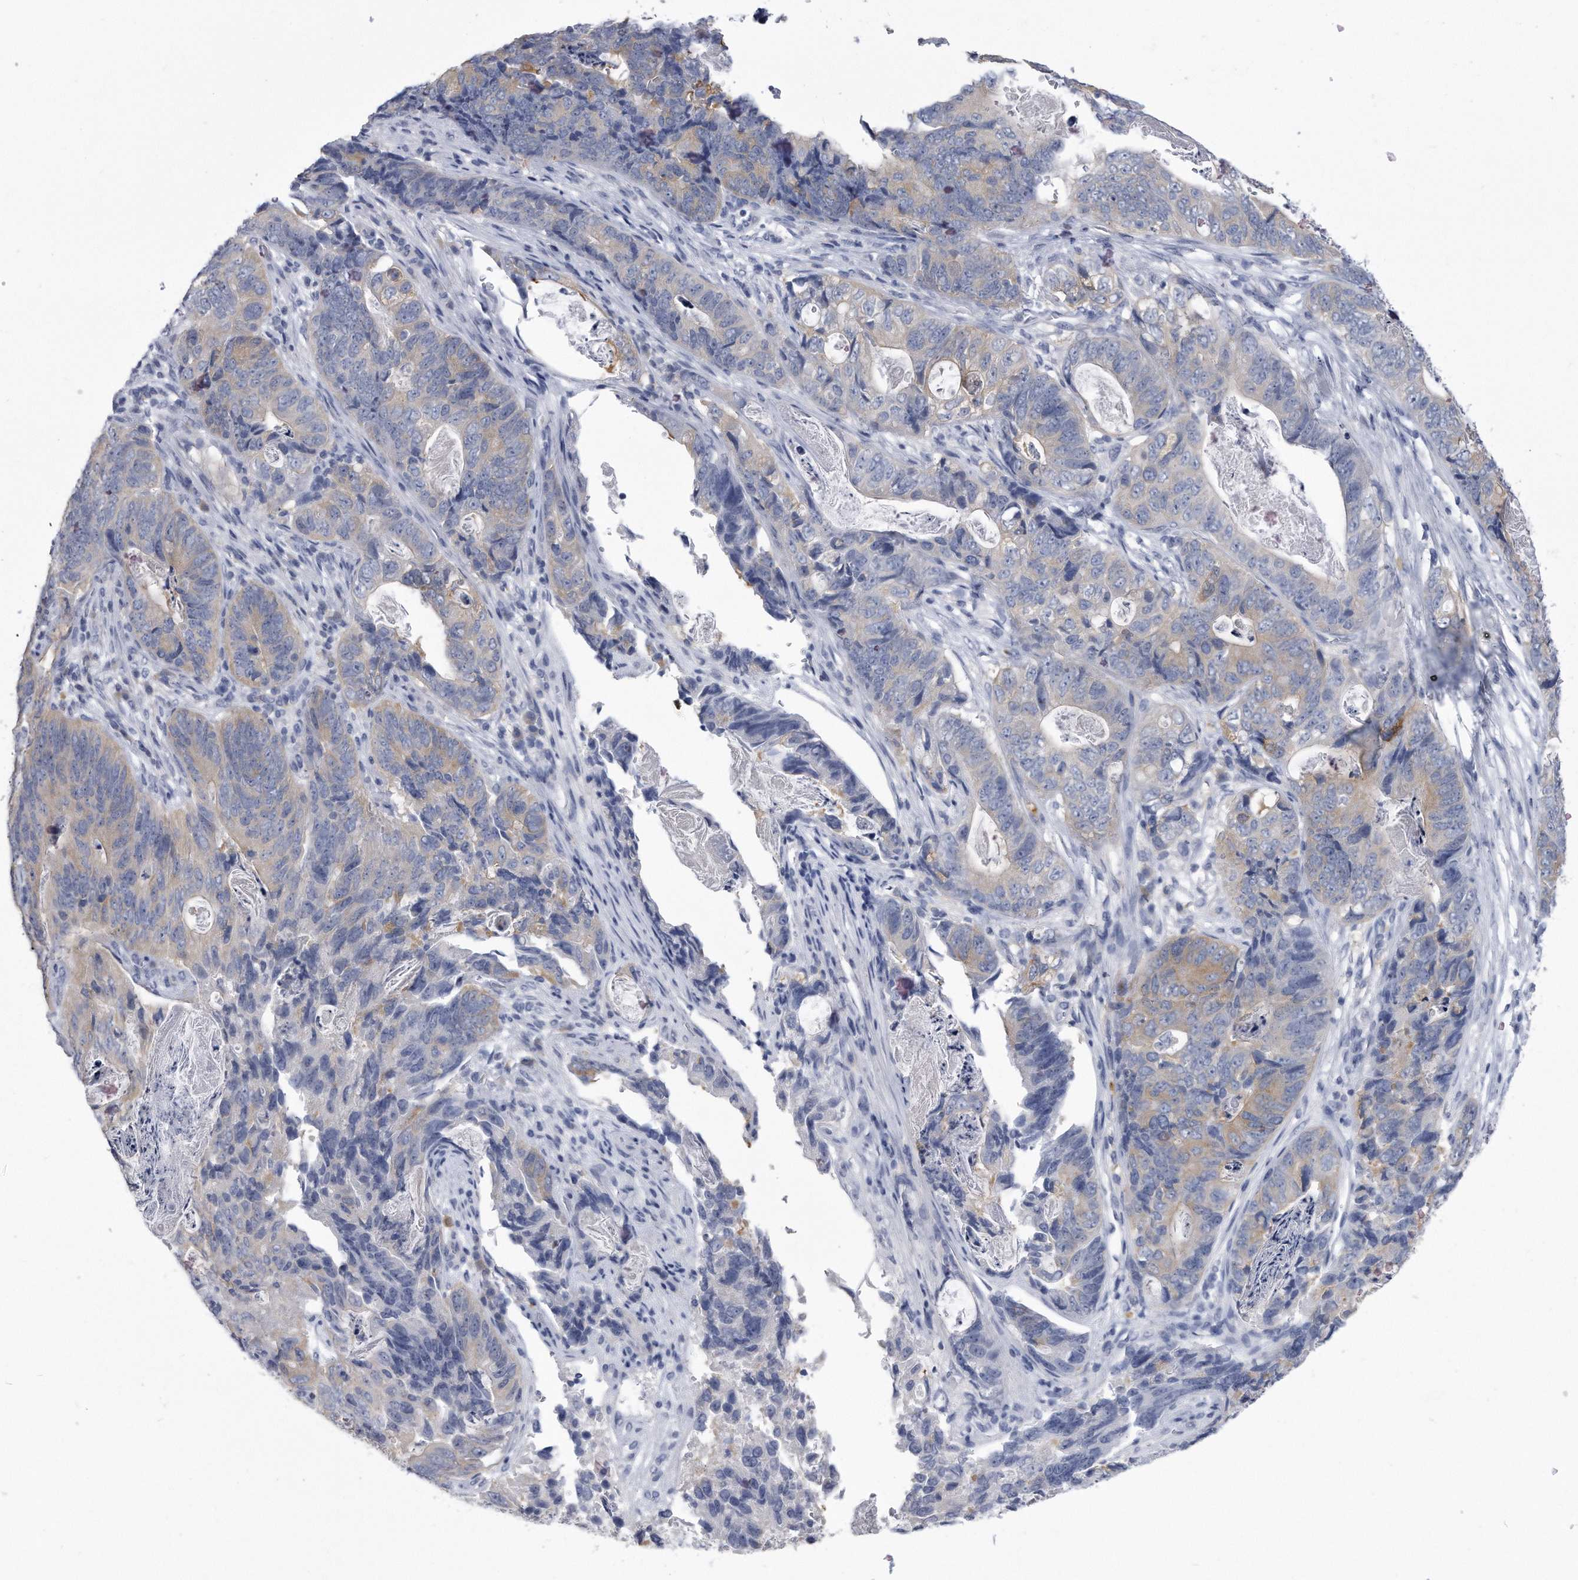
{"staining": {"intensity": "weak", "quantity": "<25%", "location": "cytoplasmic/membranous"}, "tissue": "stomach cancer", "cell_type": "Tumor cells", "image_type": "cancer", "snomed": [{"axis": "morphology", "description": "Normal tissue, NOS"}, {"axis": "morphology", "description": "Adenocarcinoma, NOS"}, {"axis": "topography", "description": "Stomach"}], "caption": "Adenocarcinoma (stomach) was stained to show a protein in brown. There is no significant expression in tumor cells.", "gene": "PYGB", "patient": {"sex": "female", "age": 89}}